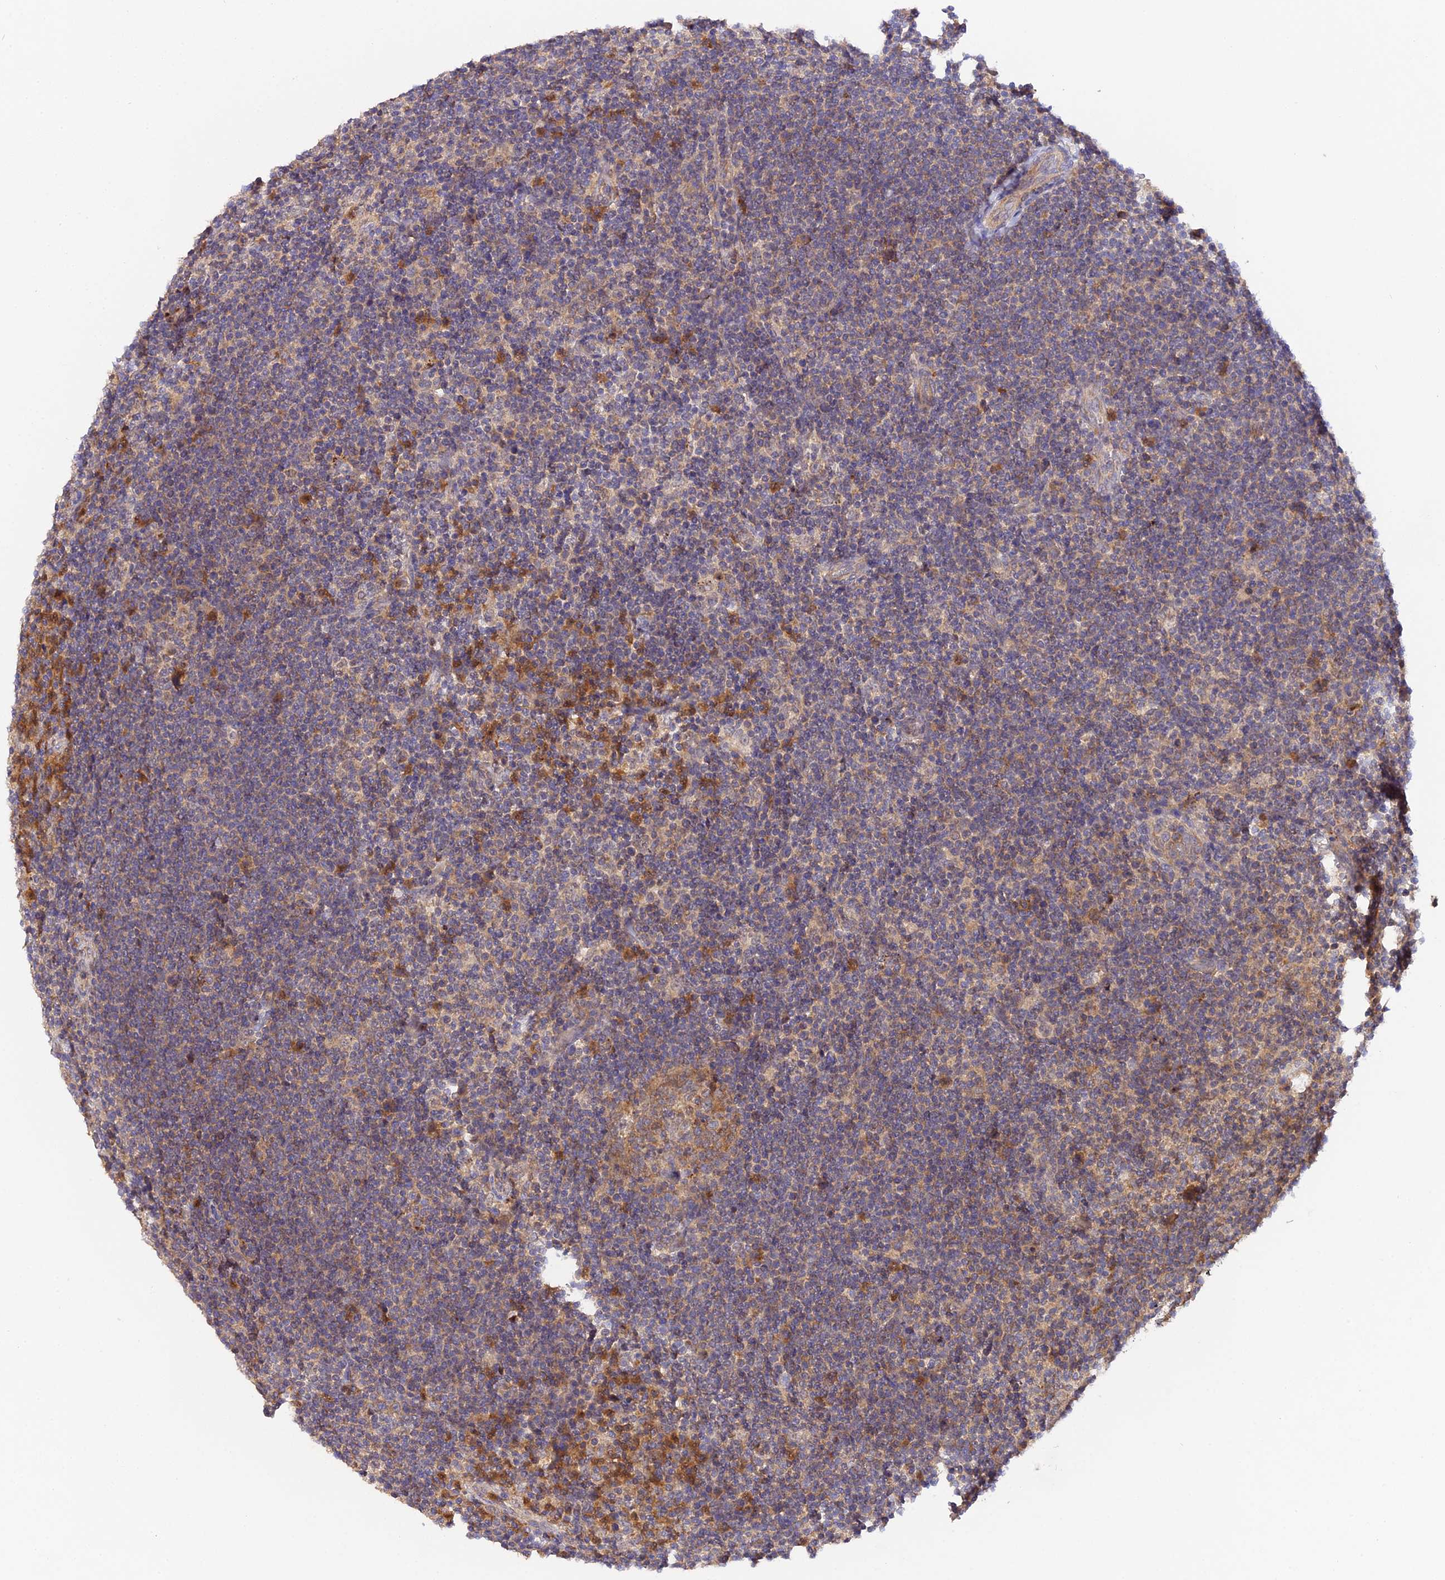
{"staining": {"intensity": "moderate", "quantity": "<25%", "location": "cytoplasmic/membranous"}, "tissue": "lymphoma", "cell_type": "Tumor cells", "image_type": "cancer", "snomed": [{"axis": "morphology", "description": "Hodgkin's disease, NOS"}, {"axis": "topography", "description": "Lymph node"}], "caption": "Immunohistochemical staining of human lymphoma demonstrates low levels of moderate cytoplasmic/membranous protein expression in approximately <25% of tumor cells.", "gene": "TRIM26", "patient": {"sex": "female", "age": 57}}